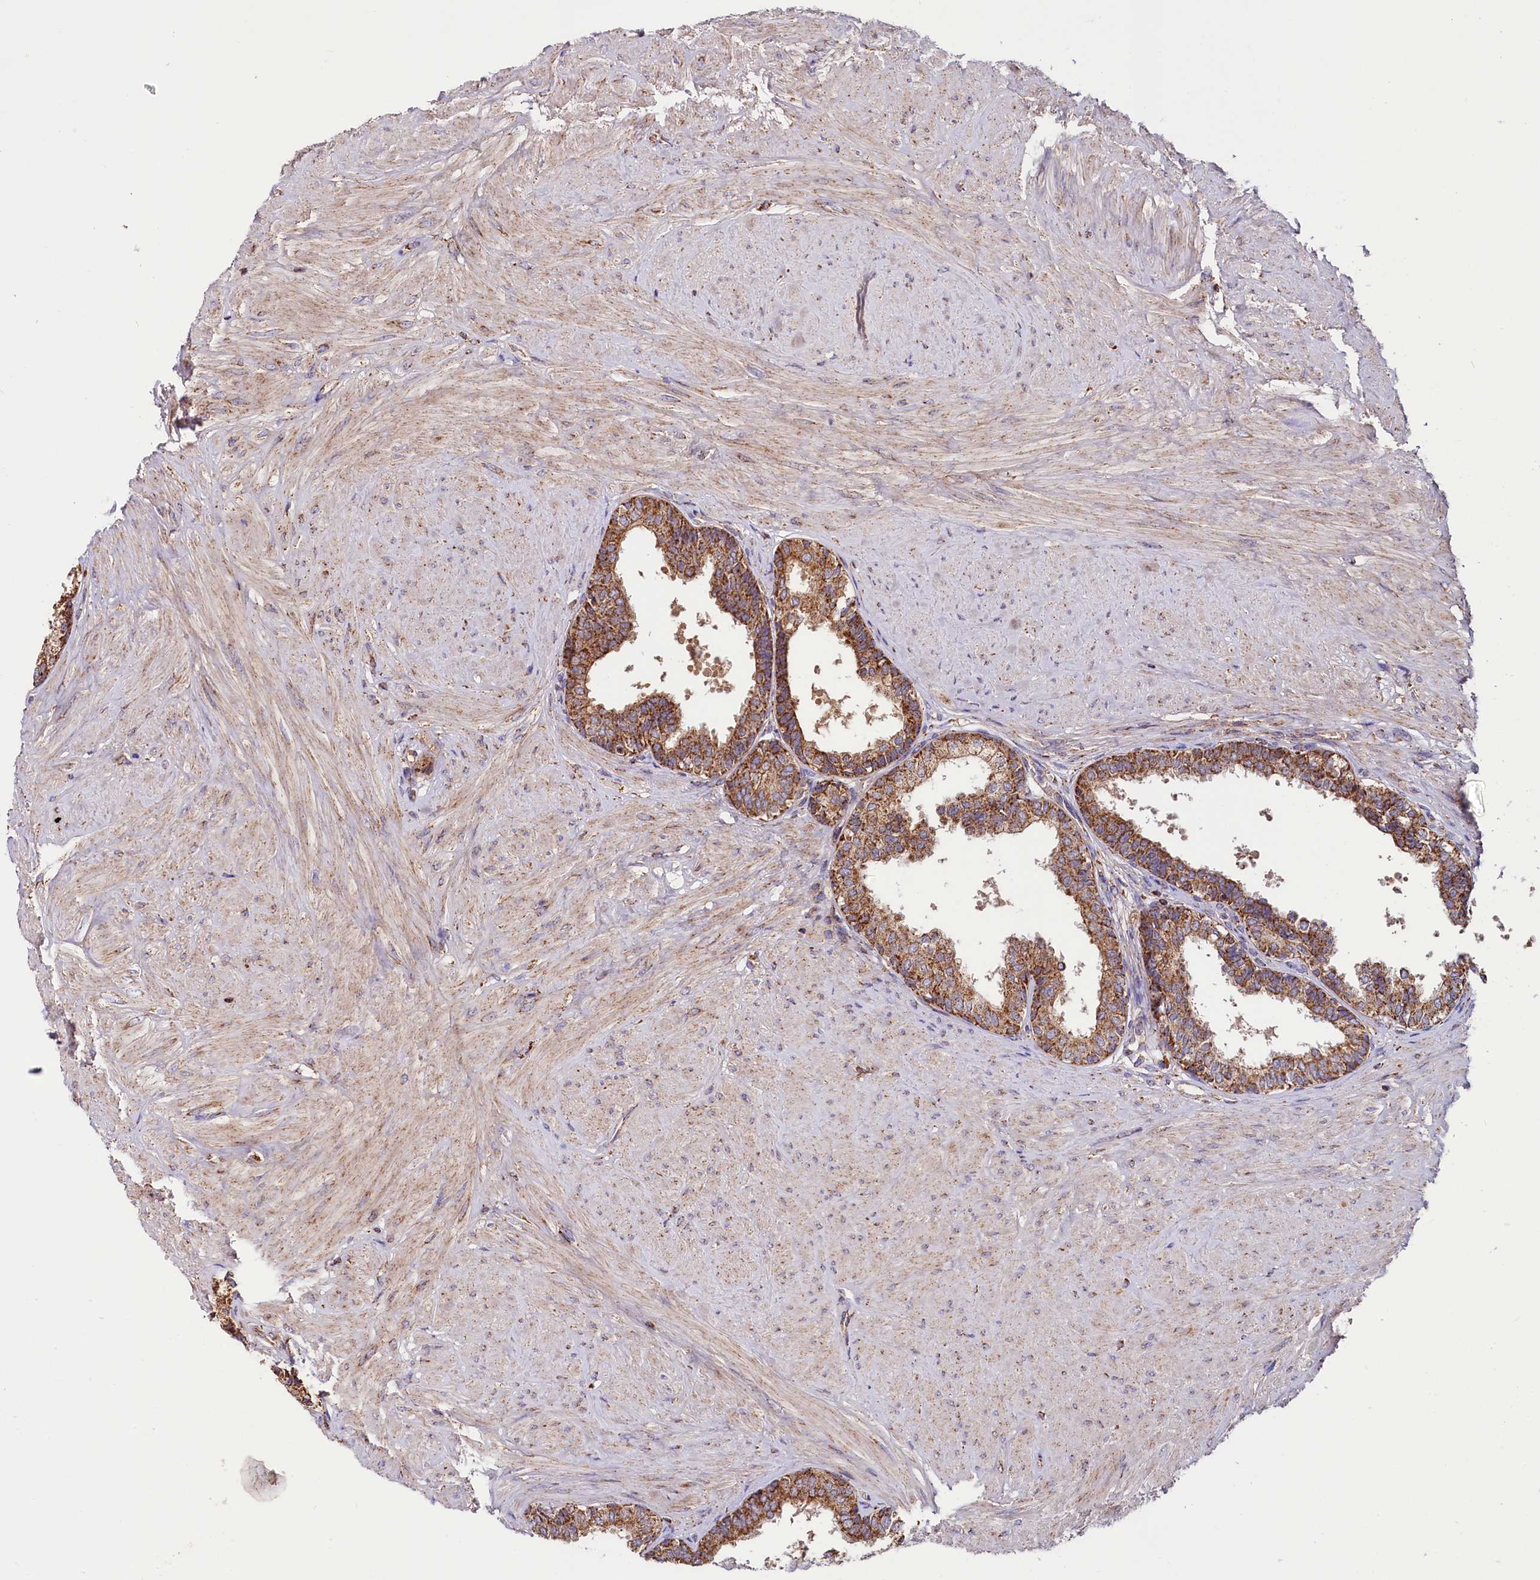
{"staining": {"intensity": "strong", "quantity": ">75%", "location": "cytoplasmic/membranous"}, "tissue": "prostate", "cell_type": "Glandular cells", "image_type": "normal", "snomed": [{"axis": "morphology", "description": "Normal tissue, NOS"}, {"axis": "topography", "description": "Prostate"}], "caption": "Immunohistochemical staining of benign human prostate exhibits strong cytoplasmic/membranous protein expression in about >75% of glandular cells.", "gene": "NUDT15", "patient": {"sex": "male", "age": 48}}